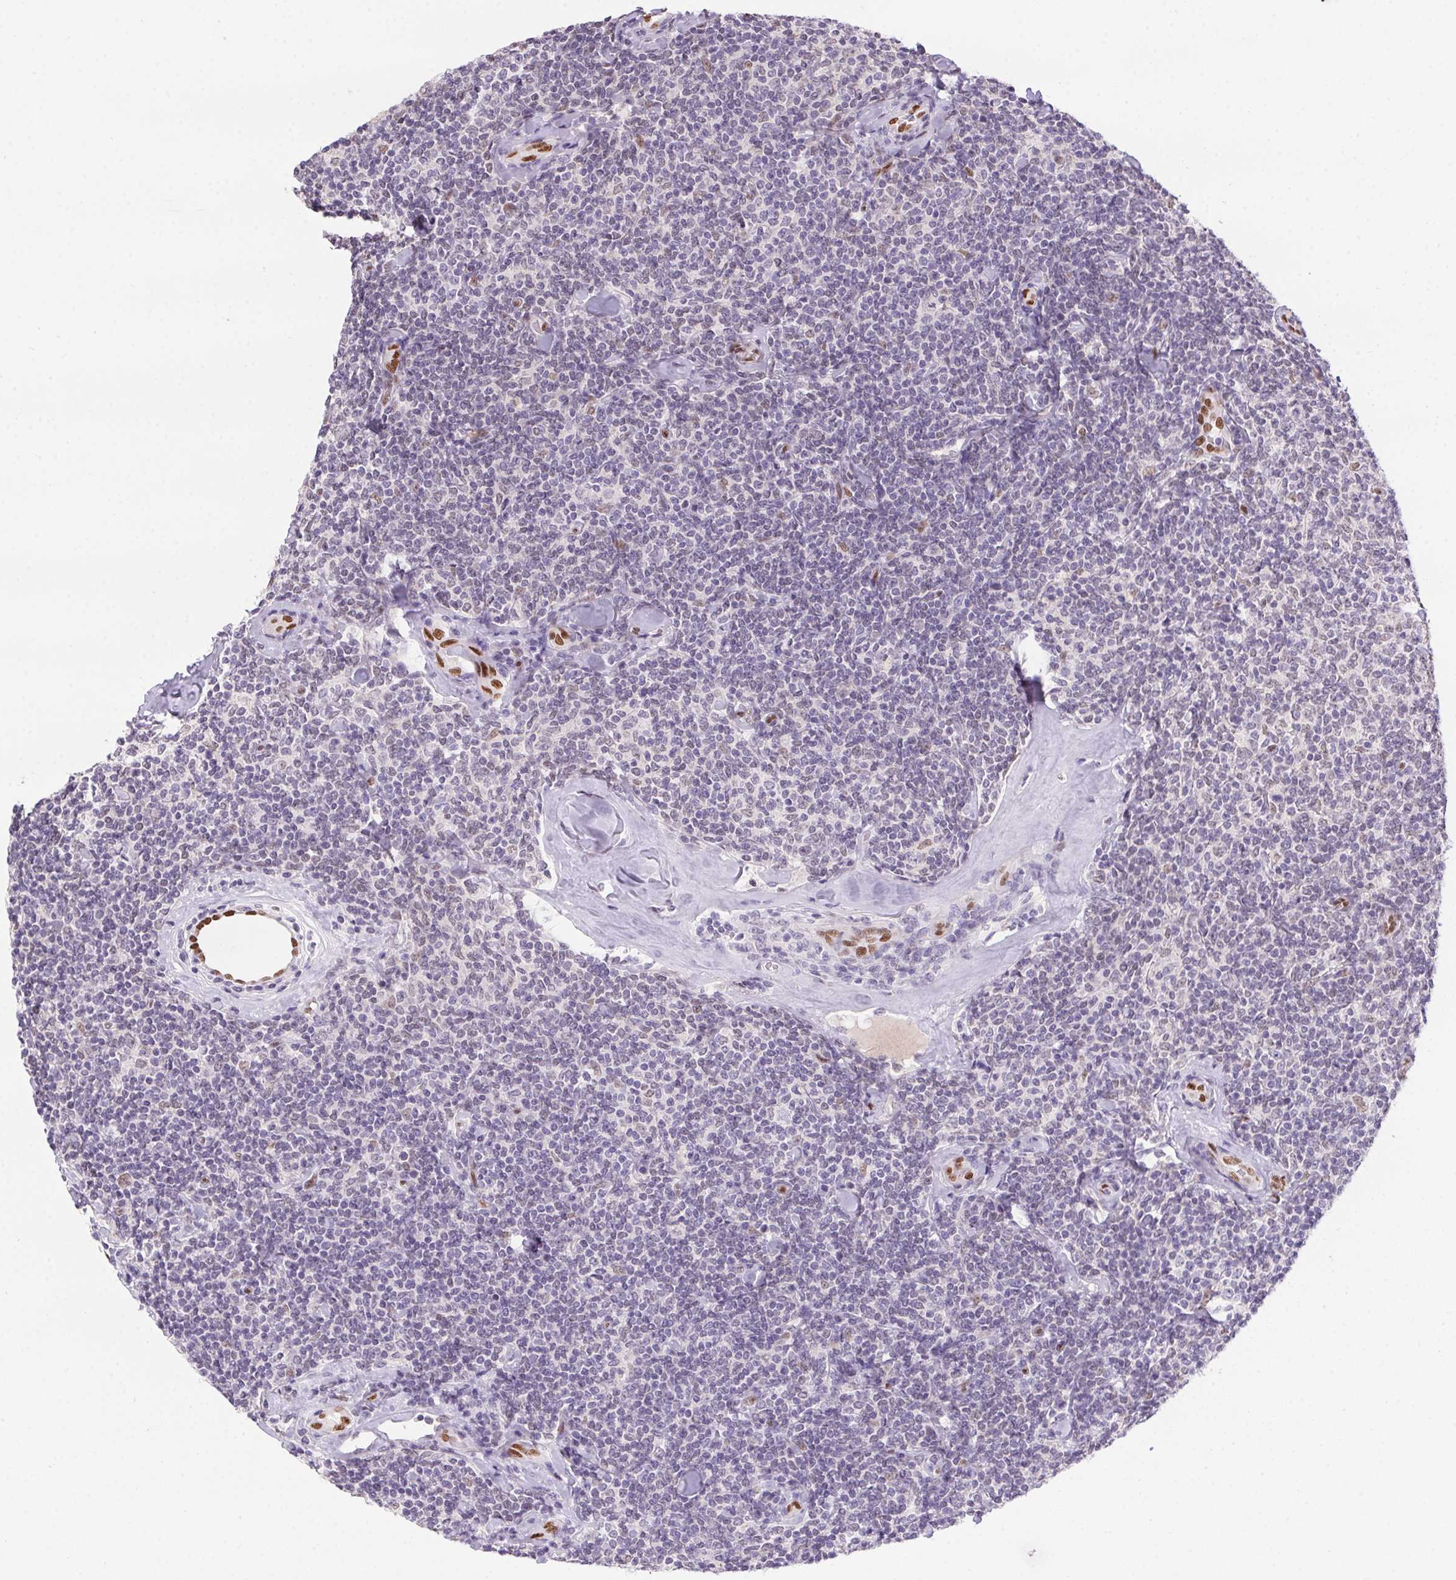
{"staining": {"intensity": "negative", "quantity": "none", "location": "none"}, "tissue": "lymphoma", "cell_type": "Tumor cells", "image_type": "cancer", "snomed": [{"axis": "morphology", "description": "Malignant lymphoma, non-Hodgkin's type, Low grade"}, {"axis": "topography", "description": "Lymph node"}], "caption": "Protein analysis of malignant lymphoma, non-Hodgkin's type (low-grade) displays no significant positivity in tumor cells. The staining was performed using DAB to visualize the protein expression in brown, while the nuclei were stained in blue with hematoxylin (Magnification: 20x).", "gene": "SP9", "patient": {"sex": "female", "age": 56}}